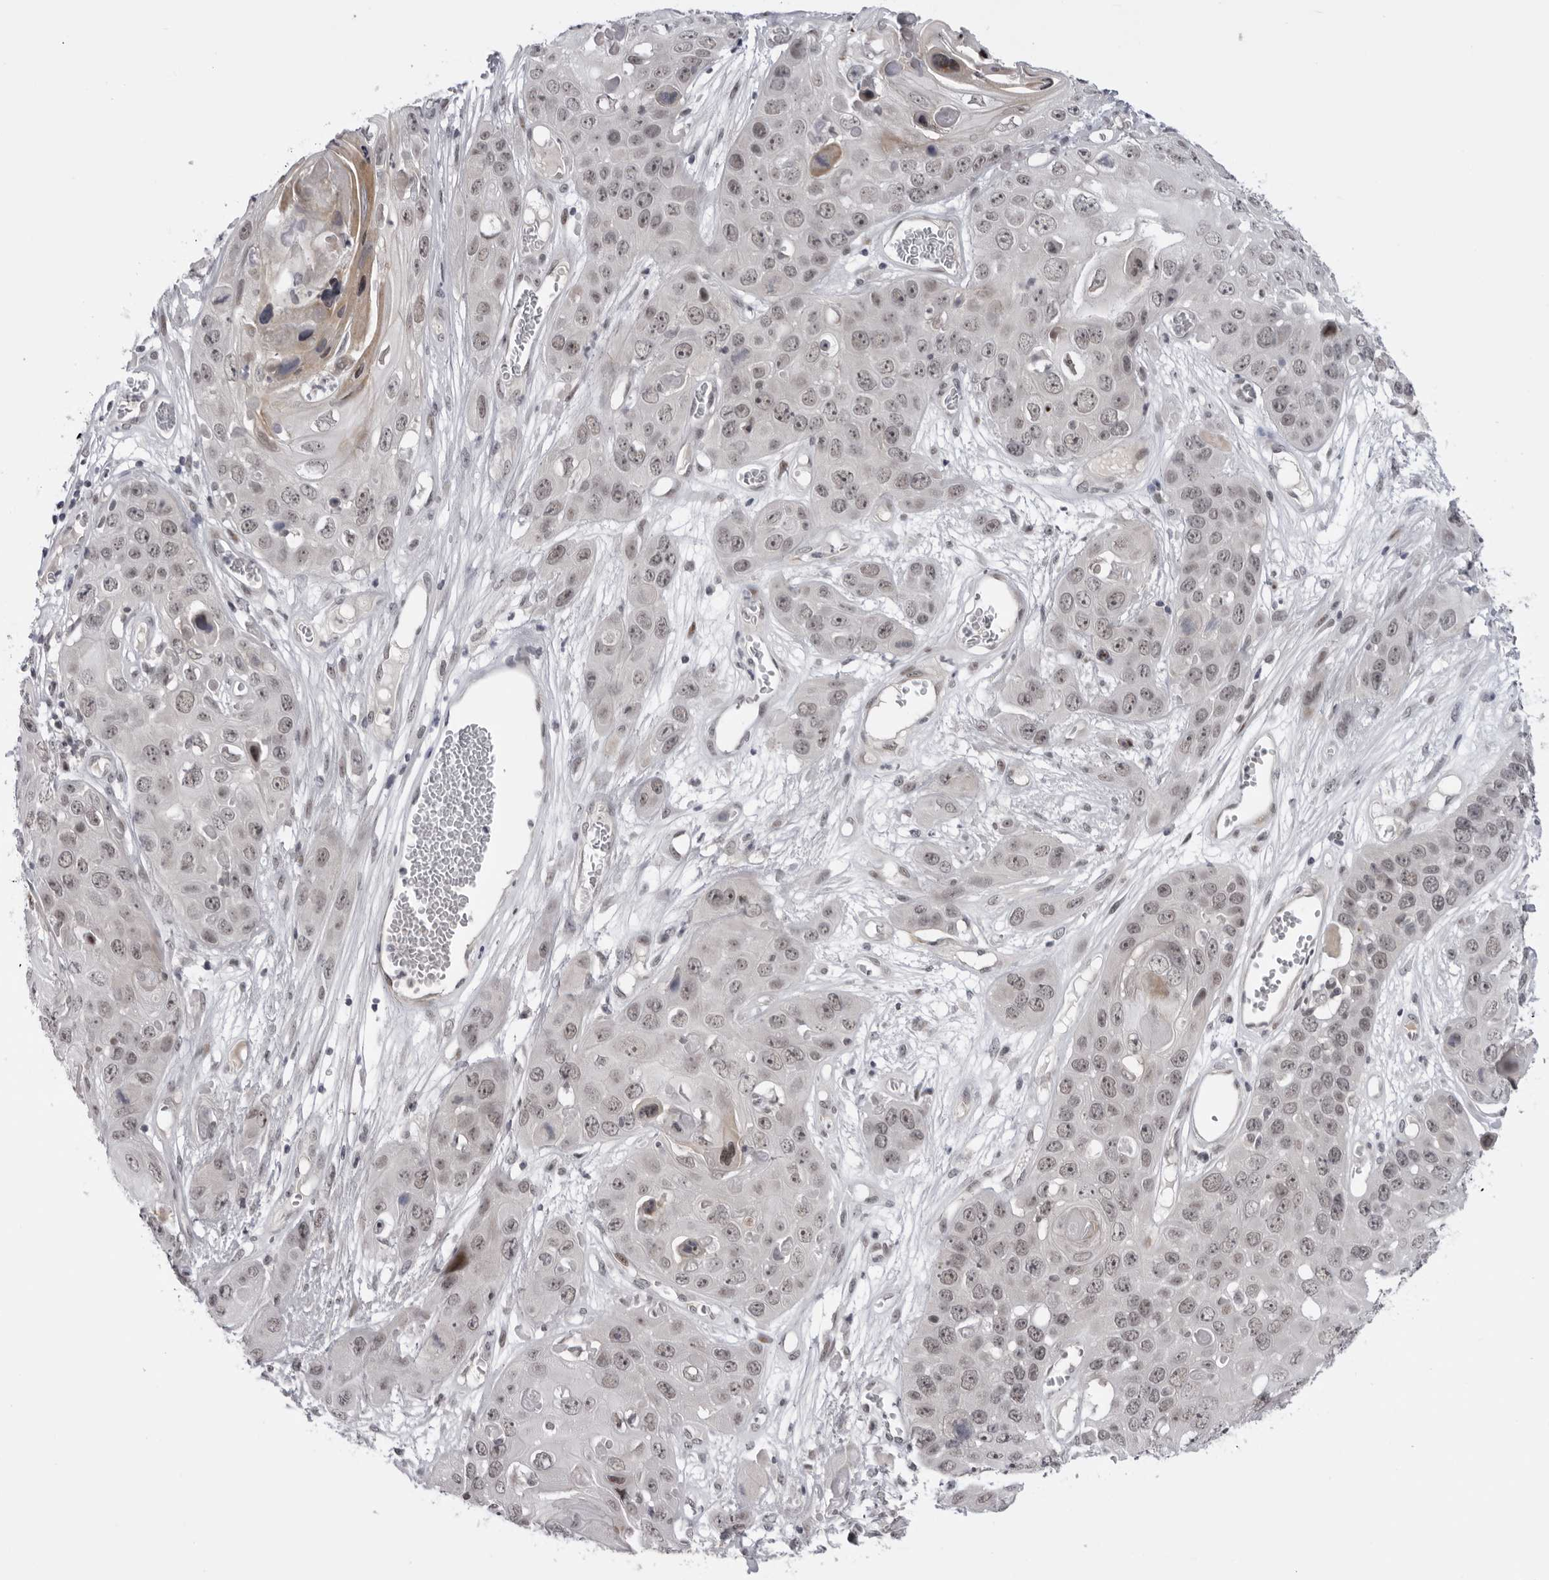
{"staining": {"intensity": "weak", "quantity": ">75%", "location": "nuclear"}, "tissue": "skin cancer", "cell_type": "Tumor cells", "image_type": "cancer", "snomed": [{"axis": "morphology", "description": "Squamous cell carcinoma, NOS"}, {"axis": "topography", "description": "Skin"}], "caption": "Human skin squamous cell carcinoma stained for a protein (brown) reveals weak nuclear positive staining in approximately >75% of tumor cells.", "gene": "ALPK2", "patient": {"sex": "male", "age": 55}}